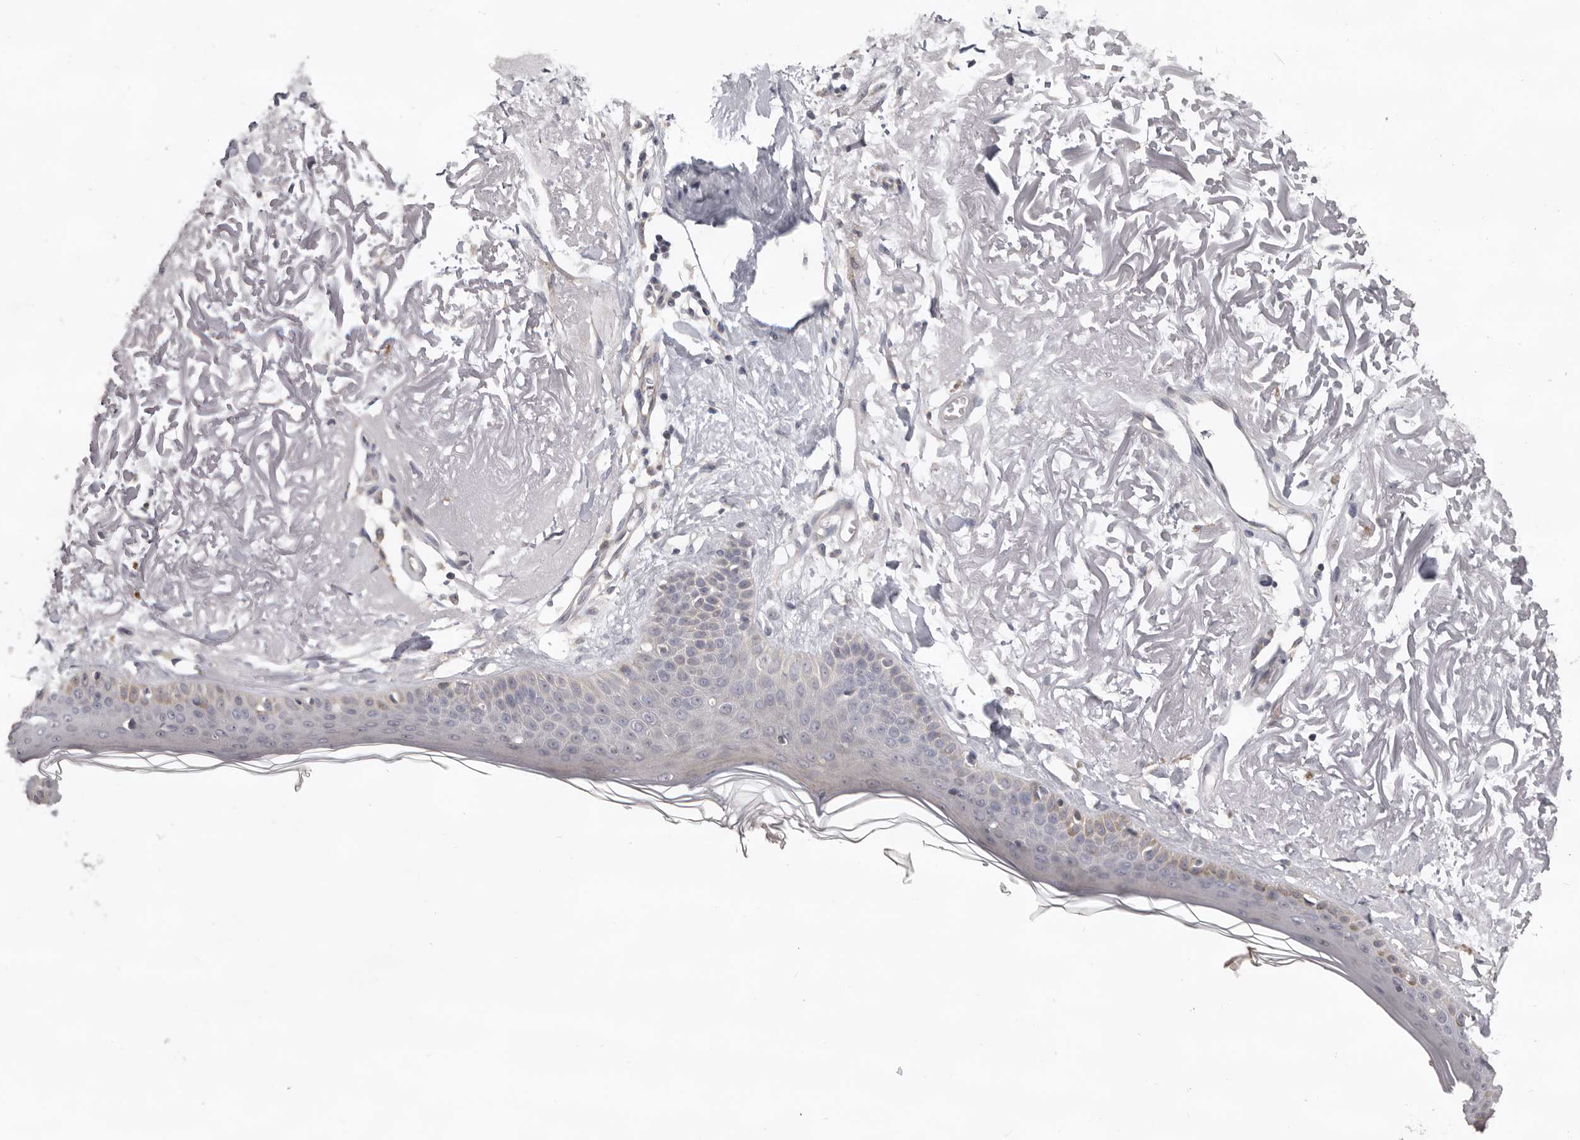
{"staining": {"intensity": "negative", "quantity": "none", "location": "none"}, "tissue": "skin", "cell_type": "Fibroblasts", "image_type": "normal", "snomed": [{"axis": "morphology", "description": "Normal tissue, NOS"}, {"axis": "topography", "description": "Skin"}, {"axis": "topography", "description": "Skeletal muscle"}], "caption": "This is an immunohistochemistry image of unremarkable human skin. There is no positivity in fibroblasts.", "gene": "HINT3", "patient": {"sex": "male", "age": 83}}